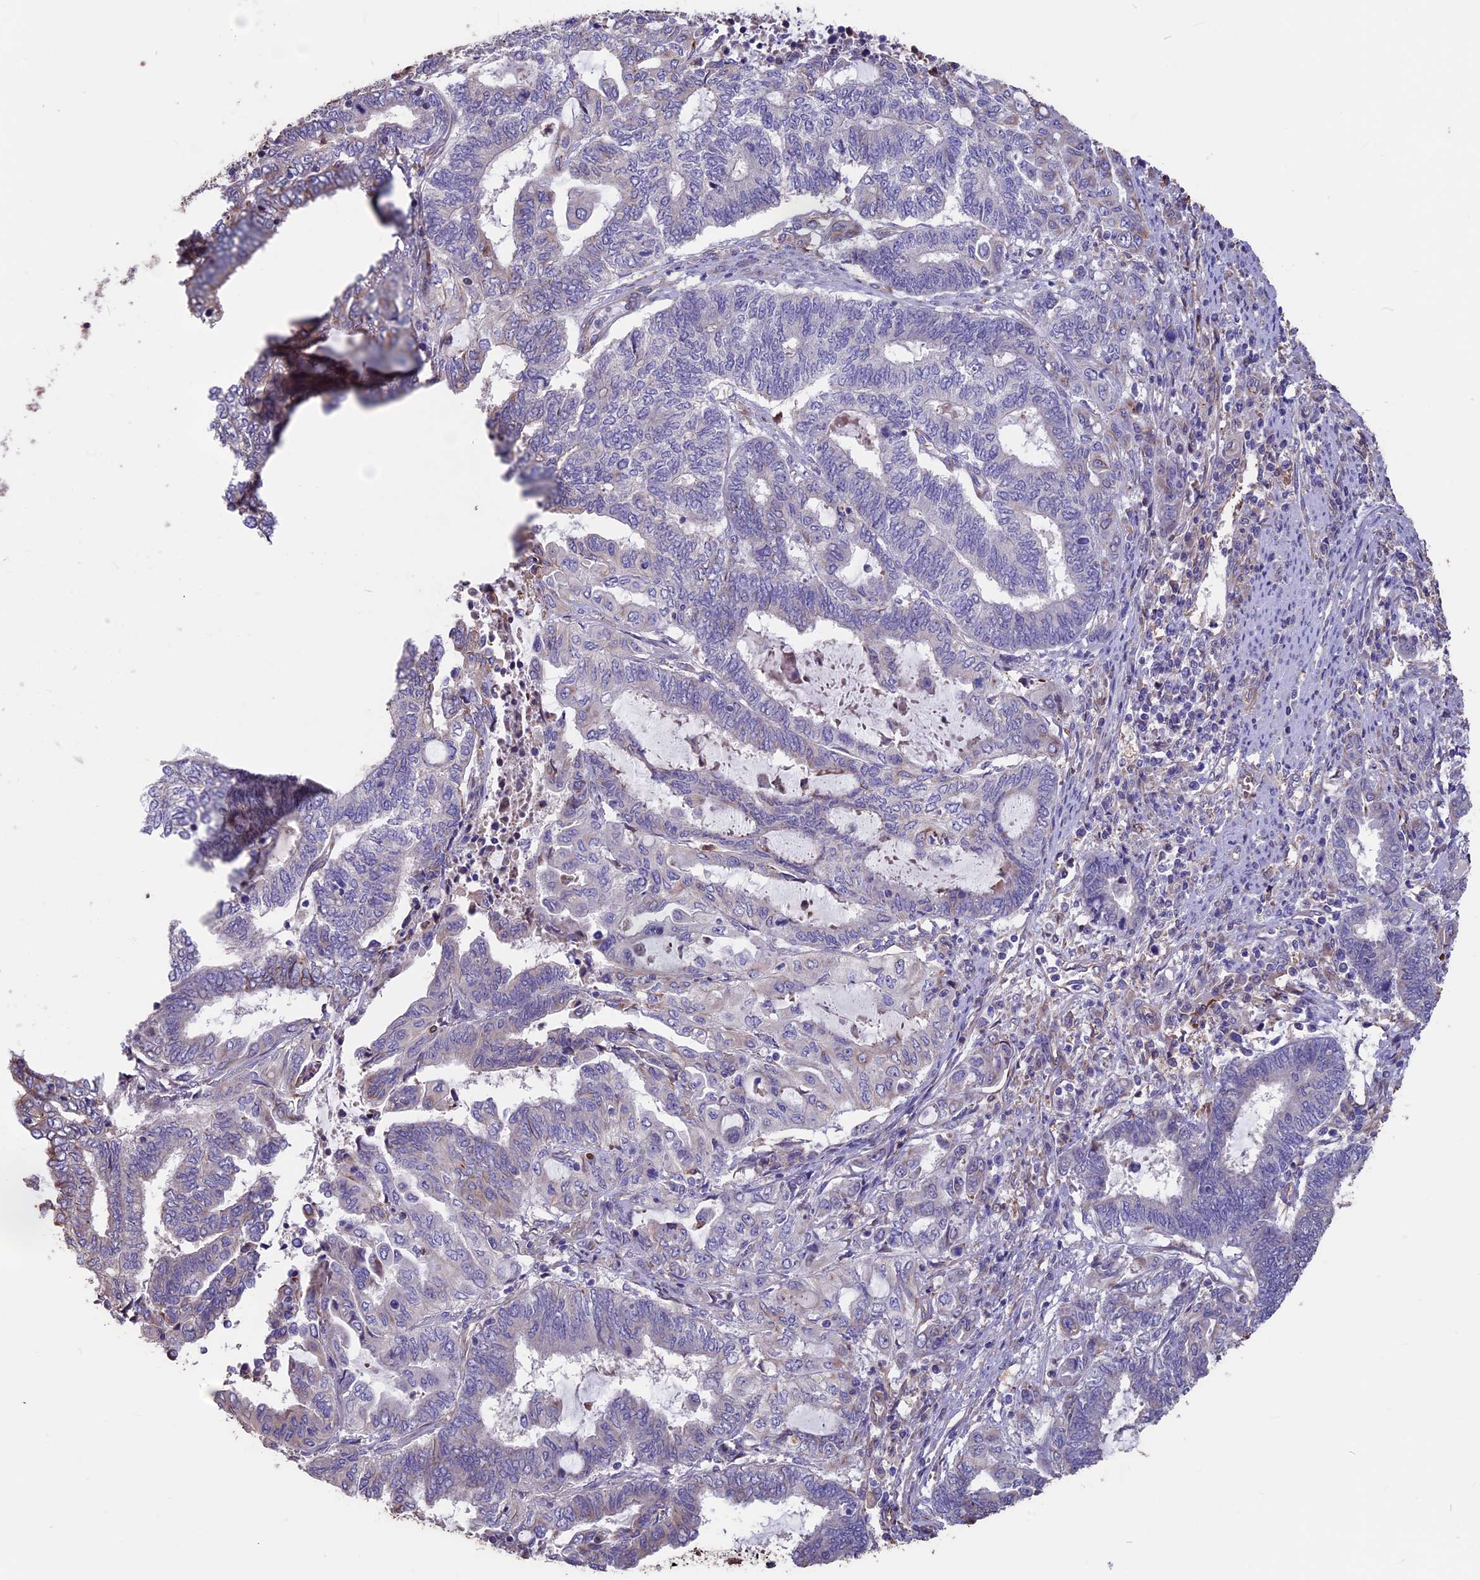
{"staining": {"intensity": "negative", "quantity": "none", "location": "none"}, "tissue": "endometrial cancer", "cell_type": "Tumor cells", "image_type": "cancer", "snomed": [{"axis": "morphology", "description": "Adenocarcinoma, NOS"}, {"axis": "topography", "description": "Uterus"}, {"axis": "topography", "description": "Endometrium"}], "caption": "Immunohistochemistry of adenocarcinoma (endometrial) shows no positivity in tumor cells.", "gene": "SEH1L", "patient": {"sex": "female", "age": 70}}